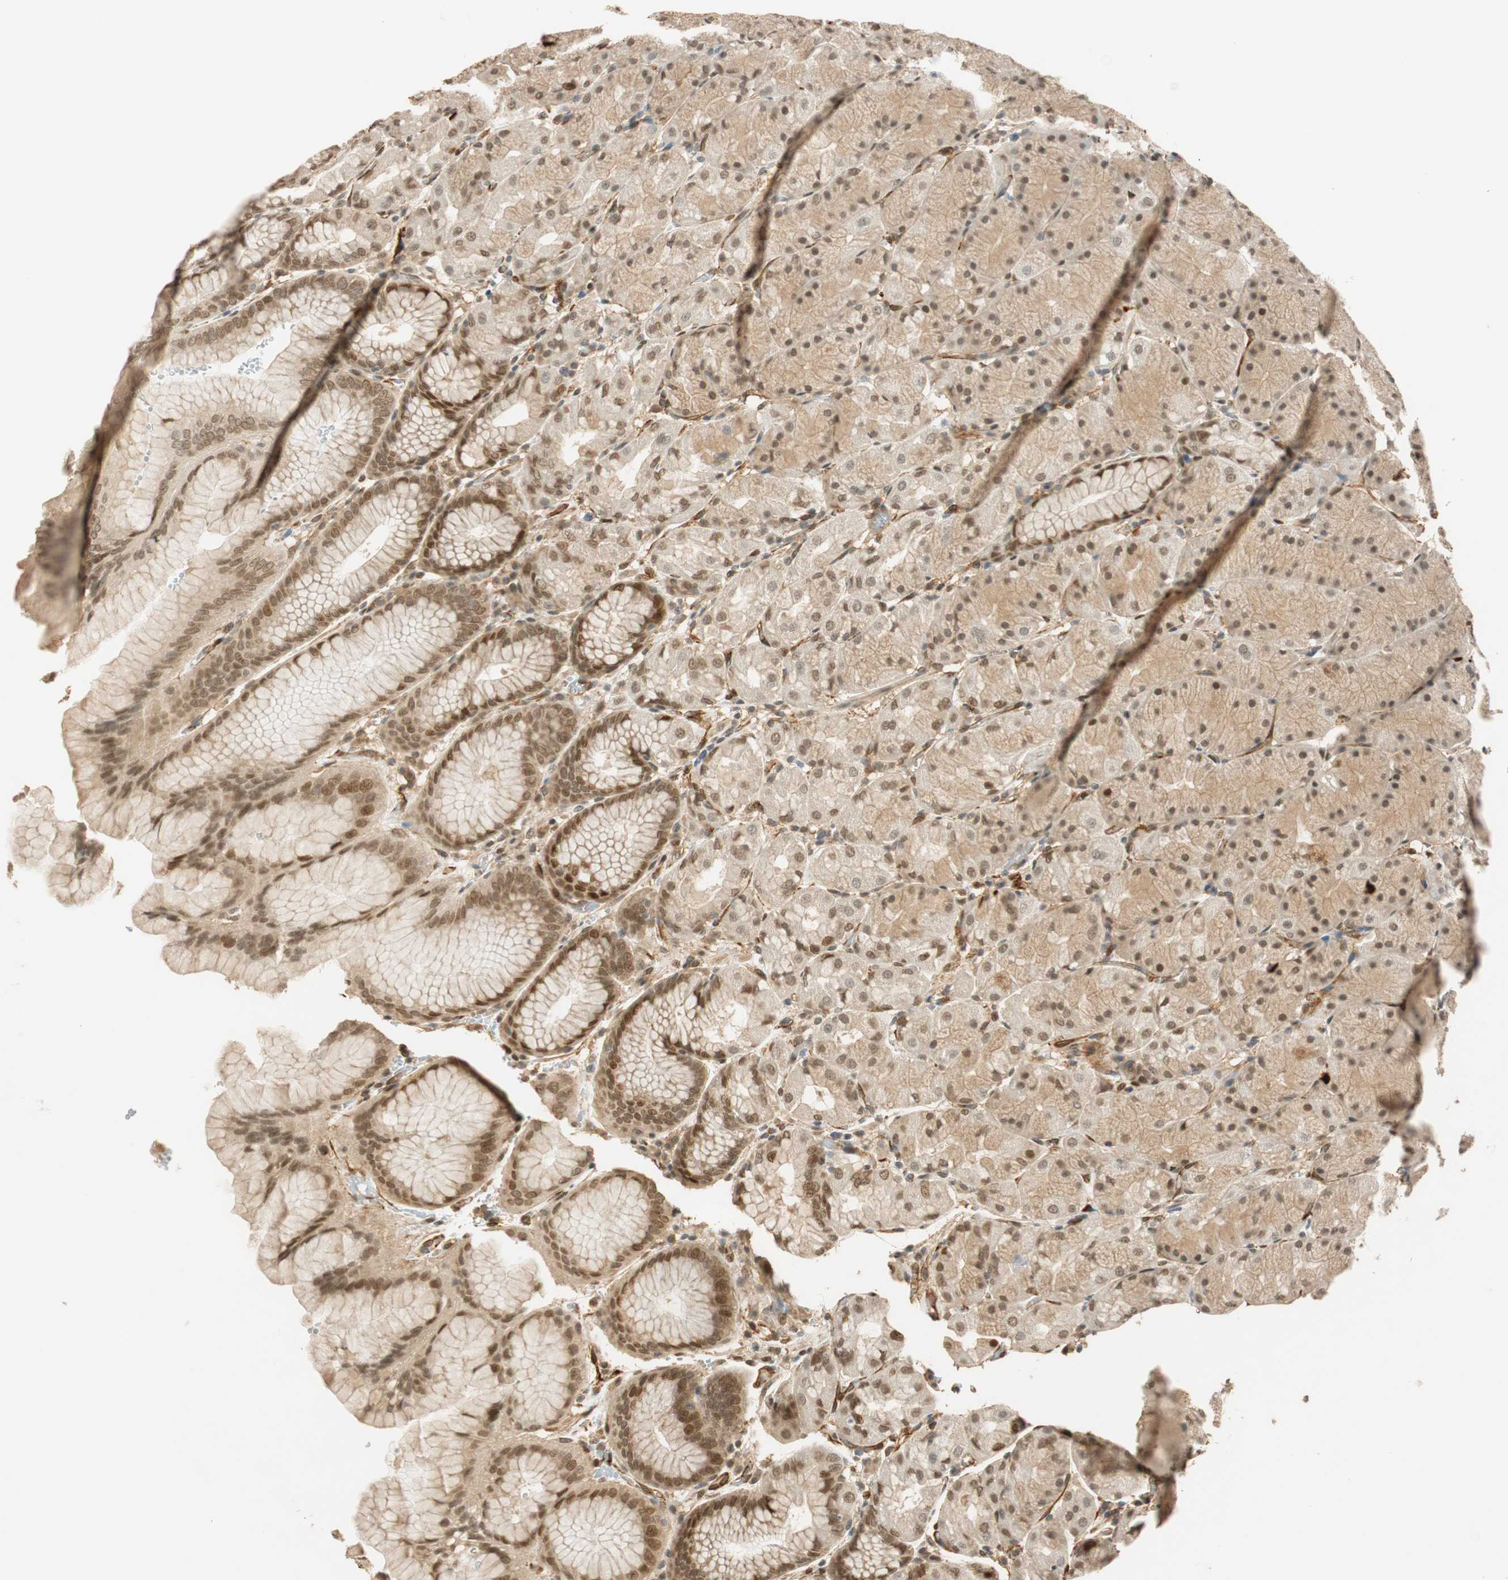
{"staining": {"intensity": "moderate", "quantity": ">75%", "location": "cytoplasmic/membranous,nuclear"}, "tissue": "stomach", "cell_type": "Glandular cells", "image_type": "normal", "snomed": [{"axis": "morphology", "description": "Normal tissue, NOS"}, {"axis": "topography", "description": "Stomach, upper"}, {"axis": "topography", "description": "Stomach"}], "caption": "This photomicrograph displays benign stomach stained with immunohistochemistry to label a protein in brown. The cytoplasmic/membranous,nuclear of glandular cells show moderate positivity for the protein. Nuclei are counter-stained blue.", "gene": "NES", "patient": {"sex": "male", "age": 76}}